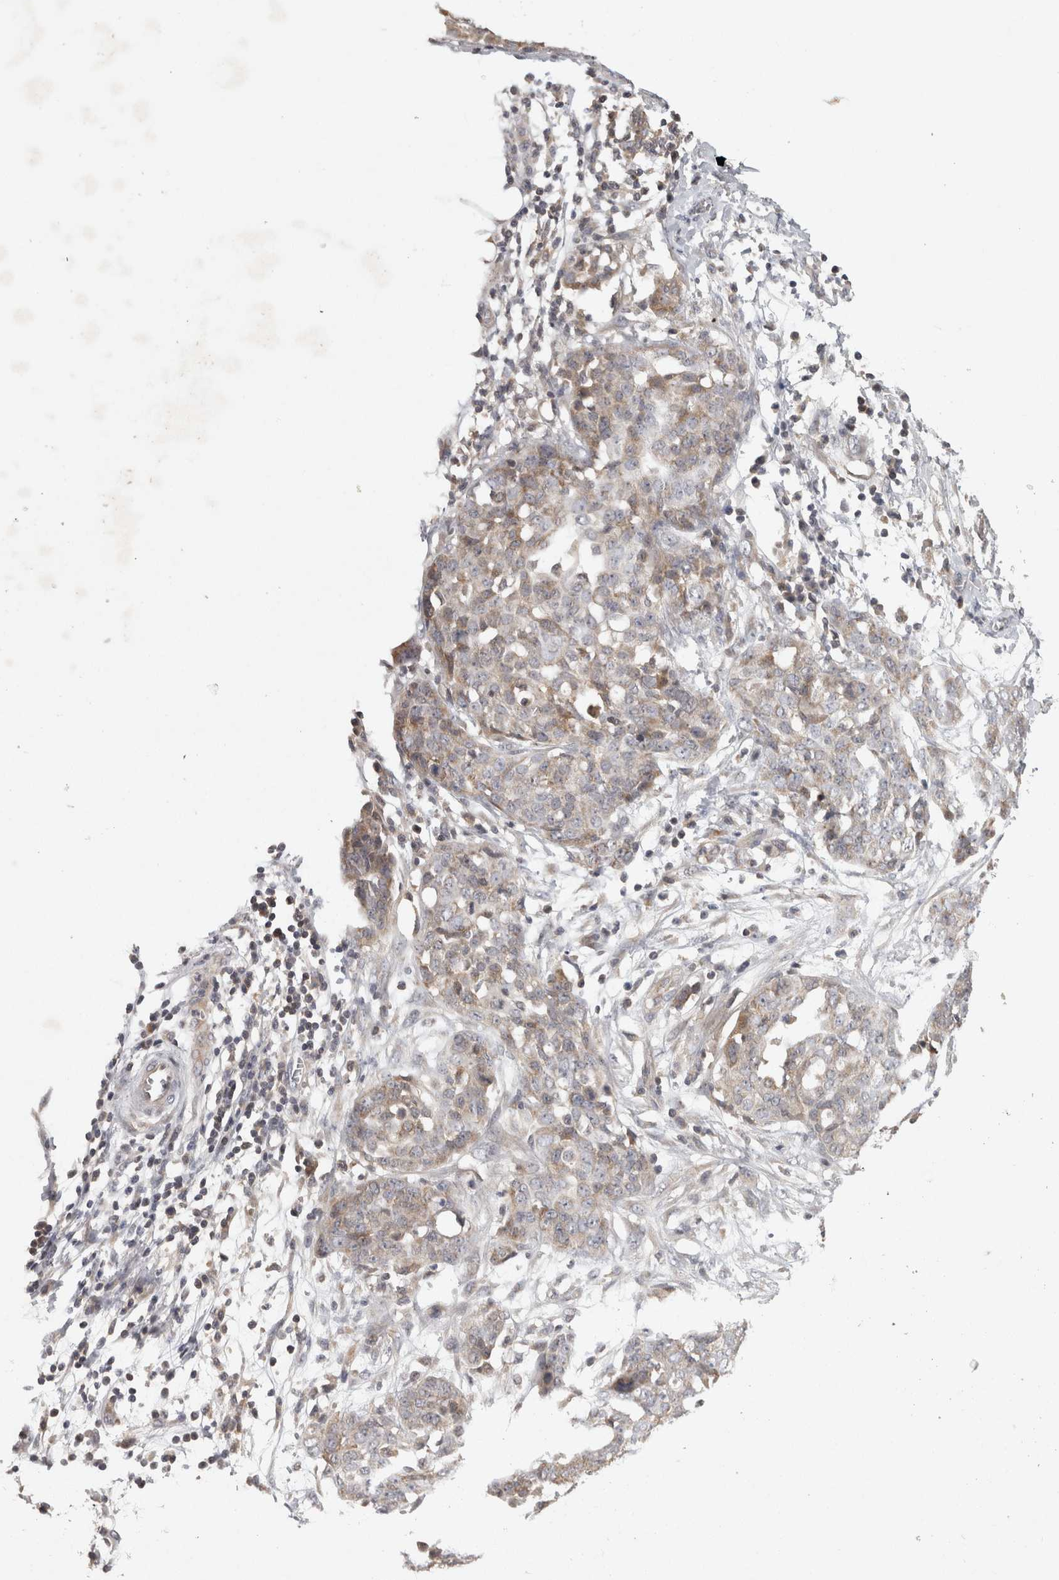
{"staining": {"intensity": "moderate", "quantity": "<25%", "location": "cytoplasmic/membranous"}, "tissue": "ovarian cancer", "cell_type": "Tumor cells", "image_type": "cancer", "snomed": [{"axis": "morphology", "description": "Cystadenocarcinoma, serous, NOS"}, {"axis": "topography", "description": "Soft tissue"}, {"axis": "topography", "description": "Ovary"}], "caption": "Ovarian cancer stained with a protein marker demonstrates moderate staining in tumor cells.", "gene": "ACAT2", "patient": {"sex": "female", "age": 57}}